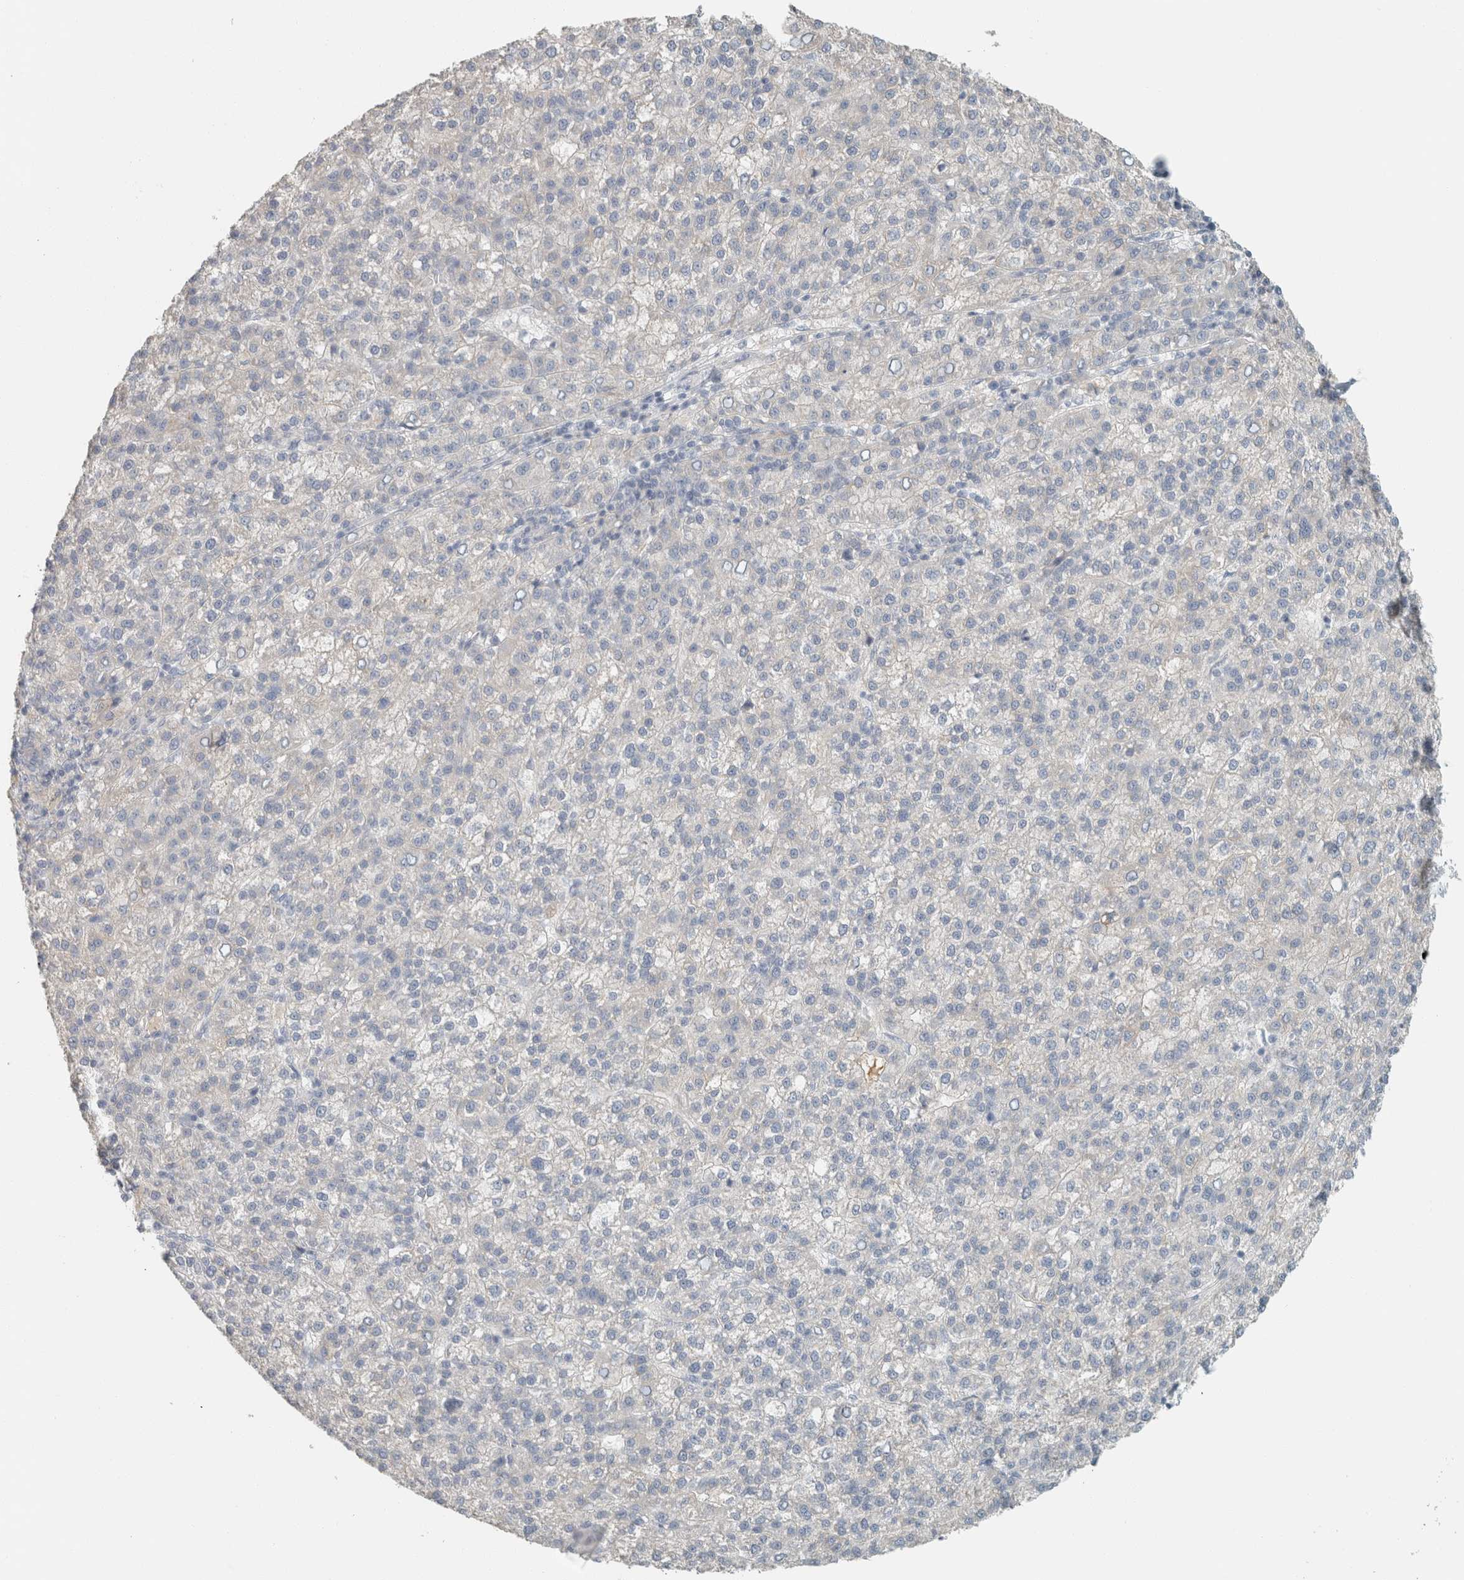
{"staining": {"intensity": "negative", "quantity": "none", "location": "none"}, "tissue": "liver cancer", "cell_type": "Tumor cells", "image_type": "cancer", "snomed": [{"axis": "morphology", "description": "Carcinoma, Hepatocellular, NOS"}, {"axis": "topography", "description": "Liver"}], "caption": "IHC of human liver cancer (hepatocellular carcinoma) shows no expression in tumor cells. (Brightfield microscopy of DAB (3,3'-diaminobenzidine) IHC at high magnification).", "gene": "SCIN", "patient": {"sex": "female", "age": 58}}